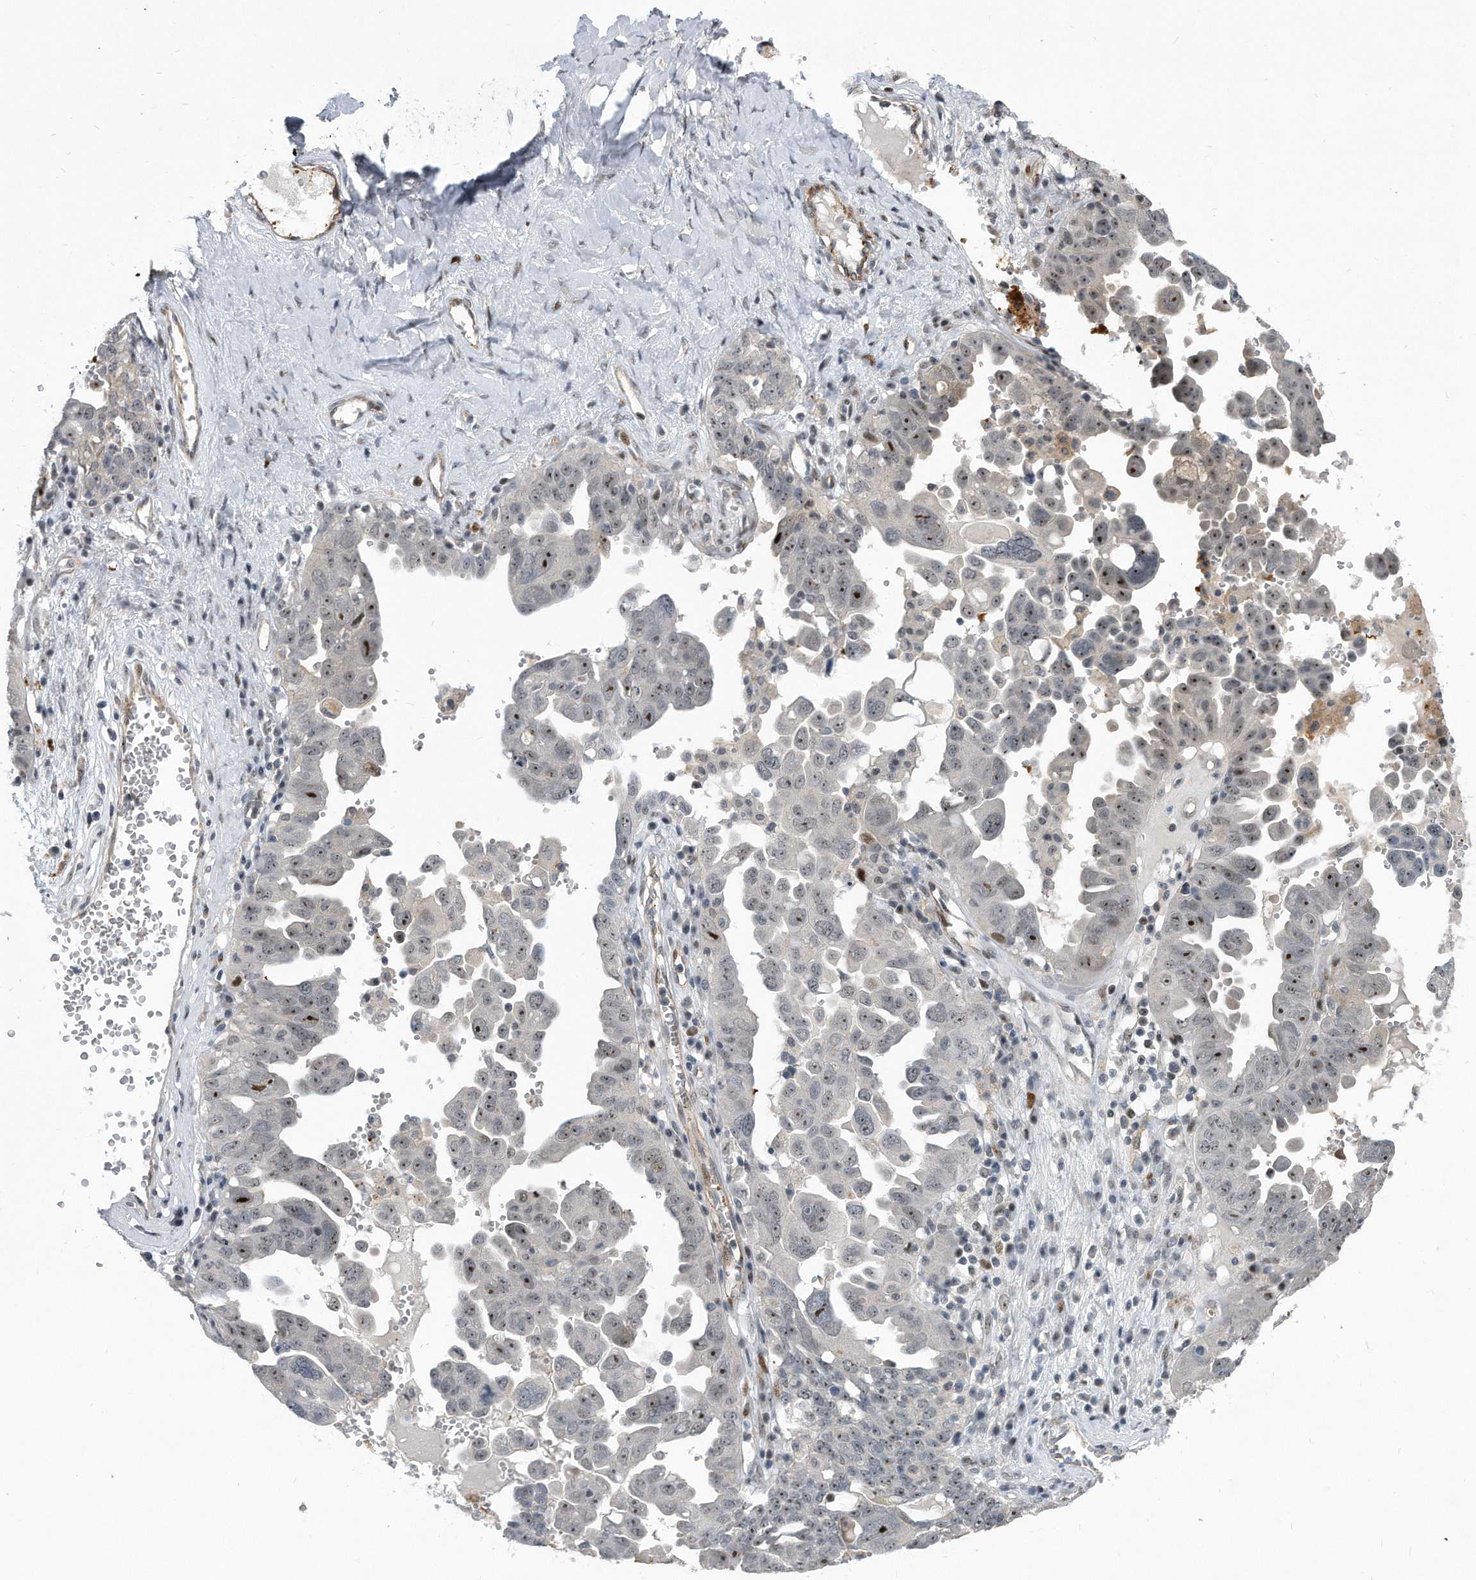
{"staining": {"intensity": "moderate", "quantity": "25%-75%", "location": "nuclear"}, "tissue": "ovarian cancer", "cell_type": "Tumor cells", "image_type": "cancer", "snomed": [{"axis": "morphology", "description": "Carcinoma, endometroid"}, {"axis": "topography", "description": "Ovary"}], "caption": "Protein expression analysis of human endometroid carcinoma (ovarian) reveals moderate nuclear expression in about 25%-75% of tumor cells. The staining was performed using DAB, with brown indicating positive protein expression. Nuclei are stained blue with hematoxylin.", "gene": "PGBD2", "patient": {"sex": "female", "age": 62}}